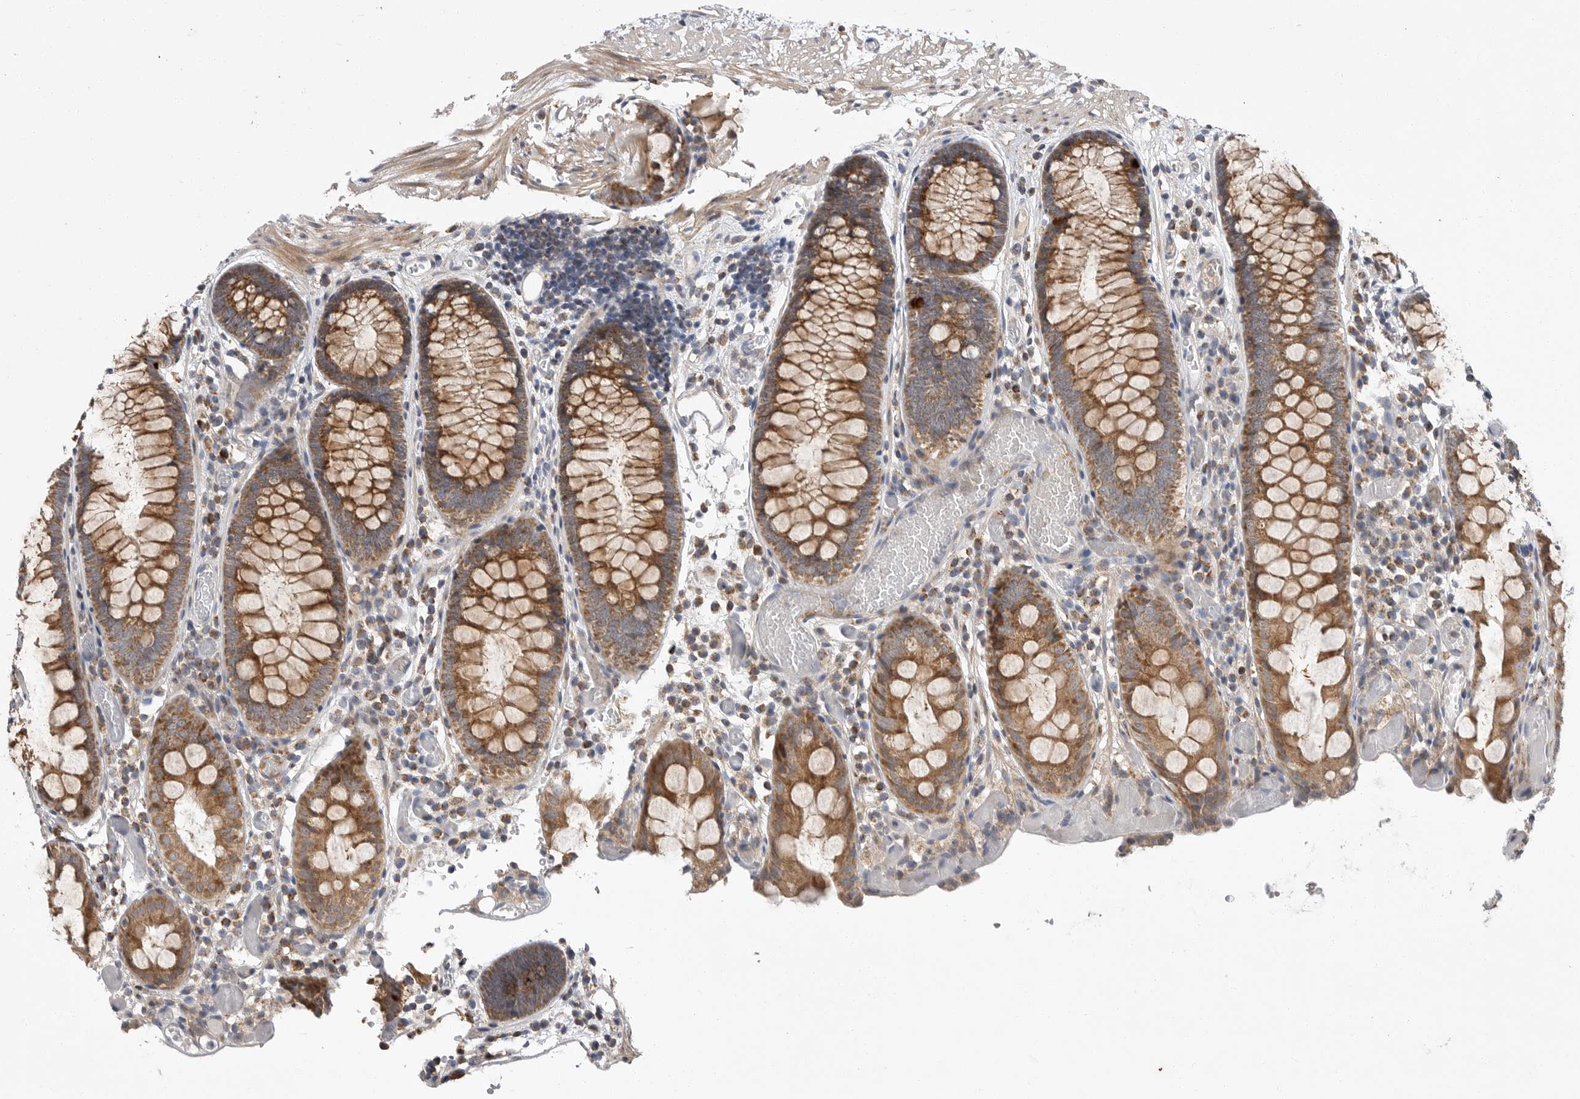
{"staining": {"intensity": "moderate", "quantity": ">75%", "location": "cytoplasmic/membranous"}, "tissue": "colon", "cell_type": "Endothelial cells", "image_type": "normal", "snomed": [{"axis": "morphology", "description": "Normal tissue, NOS"}, {"axis": "topography", "description": "Colon"}], "caption": "Human colon stained with a protein marker exhibits moderate staining in endothelial cells.", "gene": "KYAT3", "patient": {"sex": "male", "age": 14}}